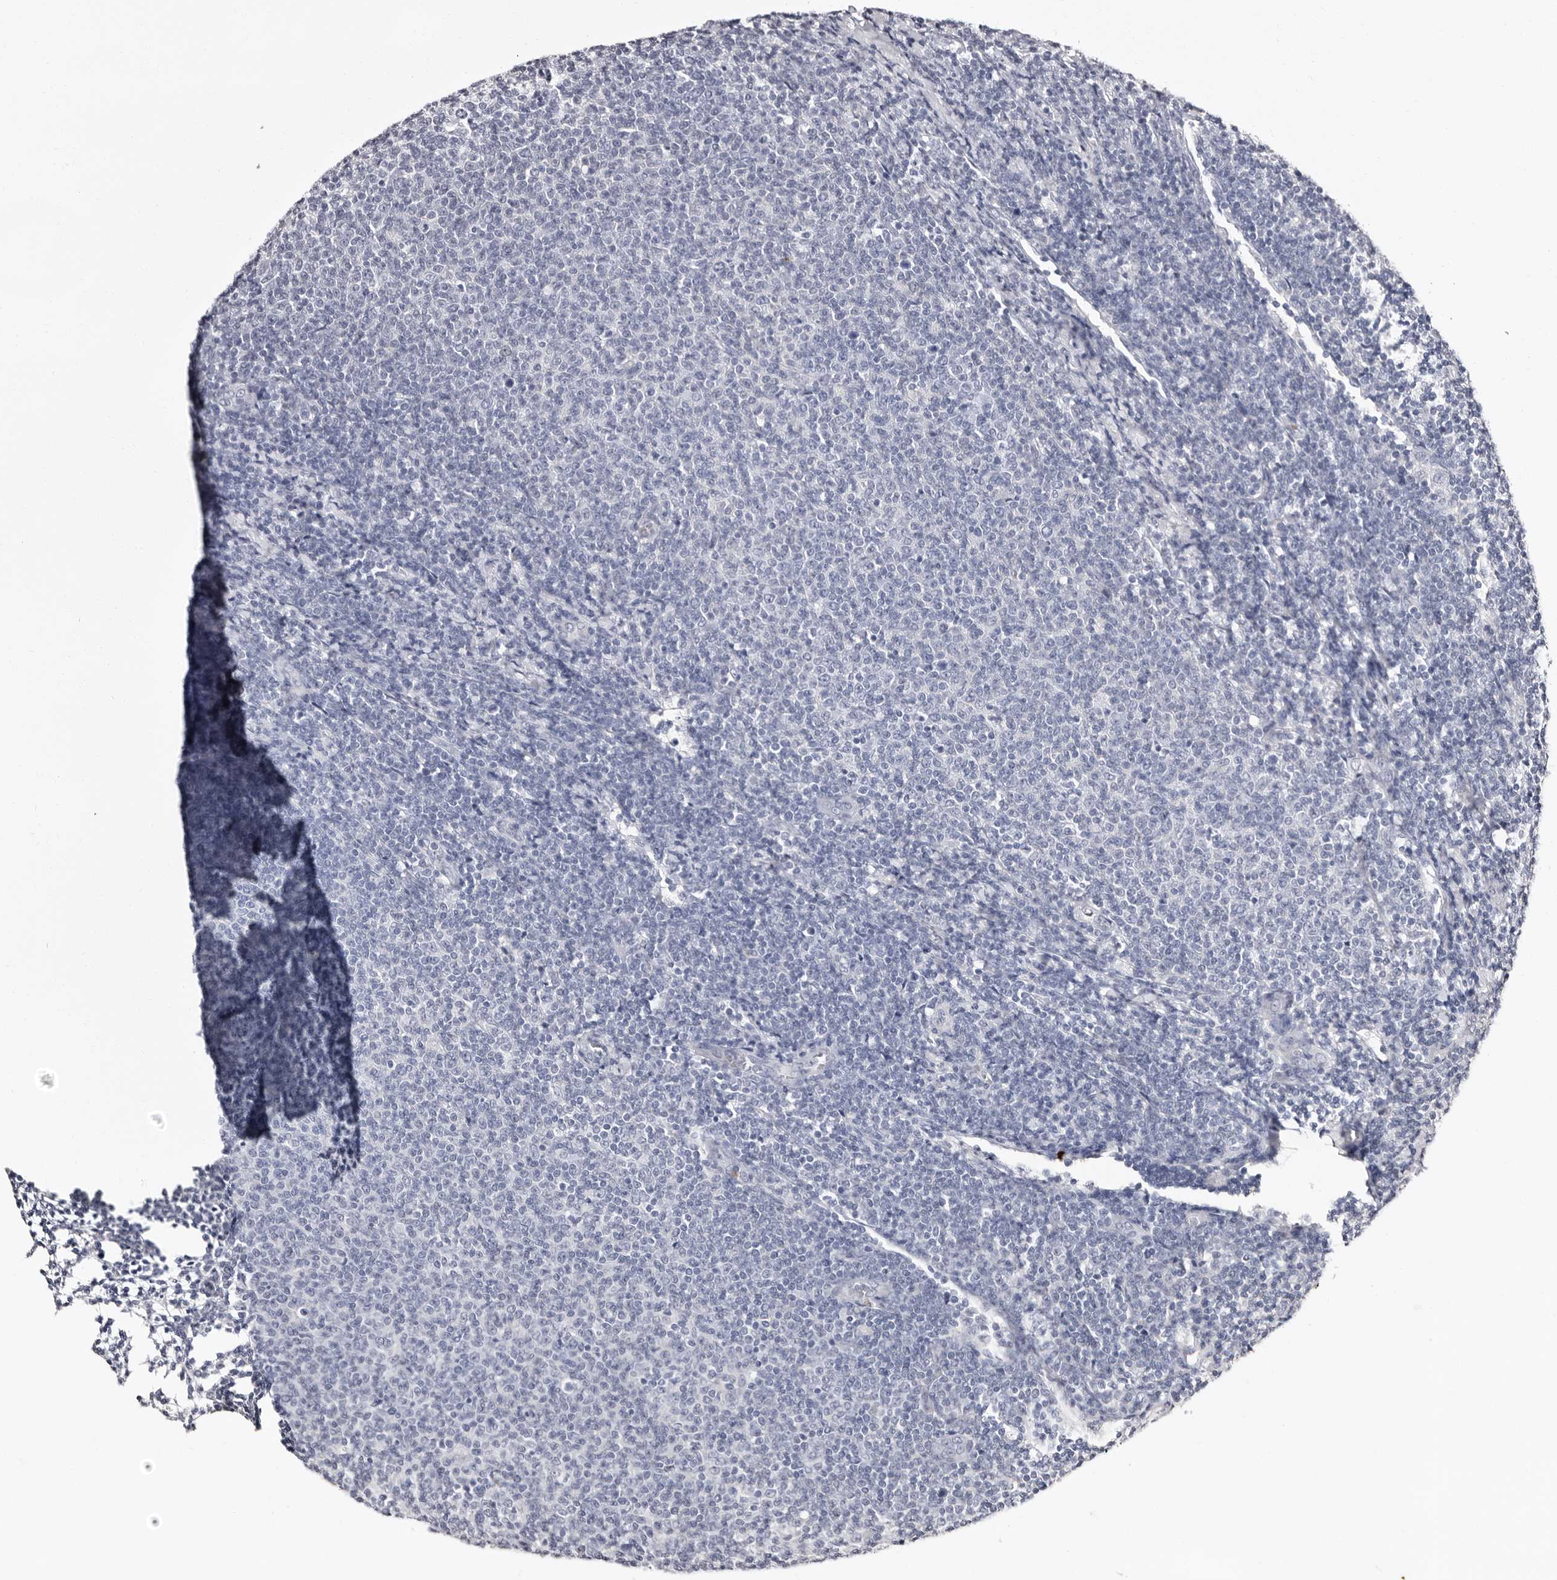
{"staining": {"intensity": "negative", "quantity": "none", "location": "none"}, "tissue": "lymphoma", "cell_type": "Tumor cells", "image_type": "cancer", "snomed": [{"axis": "morphology", "description": "Malignant lymphoma, non-Hodgkin's type, Low grade"}, {"axis": "topography", "description": "Lymph node"}], "caption": "A micrograph of human low-grade malignant lymphoma, non-Hodgkin's type is negative for staining in tumor cells.", "gene": "BPGM", "patient": {"sex": "male", "age": 66}}